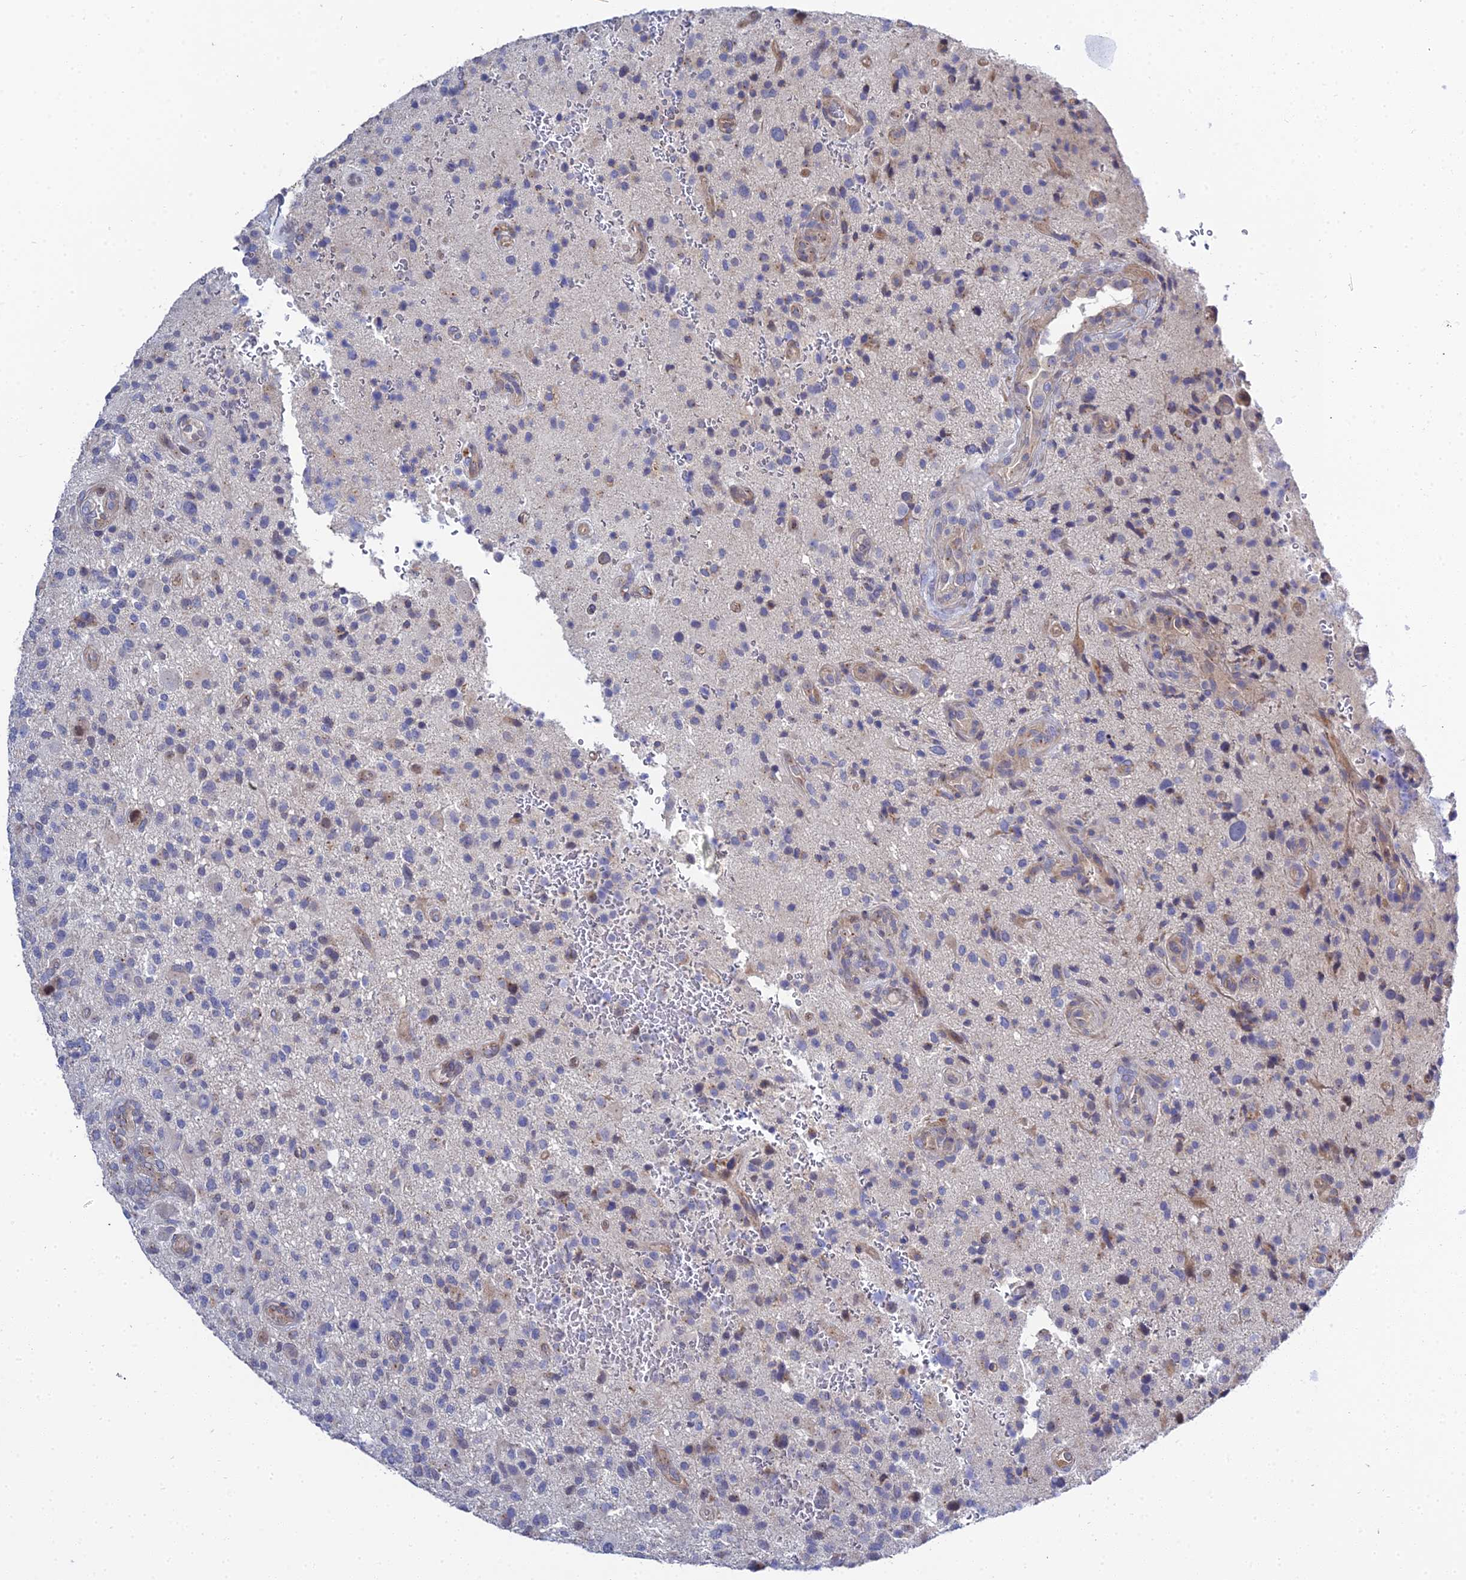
{"staining": {"intensity": "negative", "quantity": "none", "location": "none"}, "tissue": "glioma", "cell_type": "Tumor cells", "image_type": "cancer", "snomed": [{"axis": "morphology", "description": "Glioma, malignant, High grade"}, {"axis": "topography", "description": "Brain"}], "caption": "DAB immunohistochemical staining of glioma reveals no significant expression in tumor cells. Brightfield microscopy of IHC stained with DAB (3,3'-diaminobenzidine) (brown) and hematoxylin (blue), captured at high magnification.", "gene": "APOBEC3H", "patient": {"sex": "male", "age": 47}}